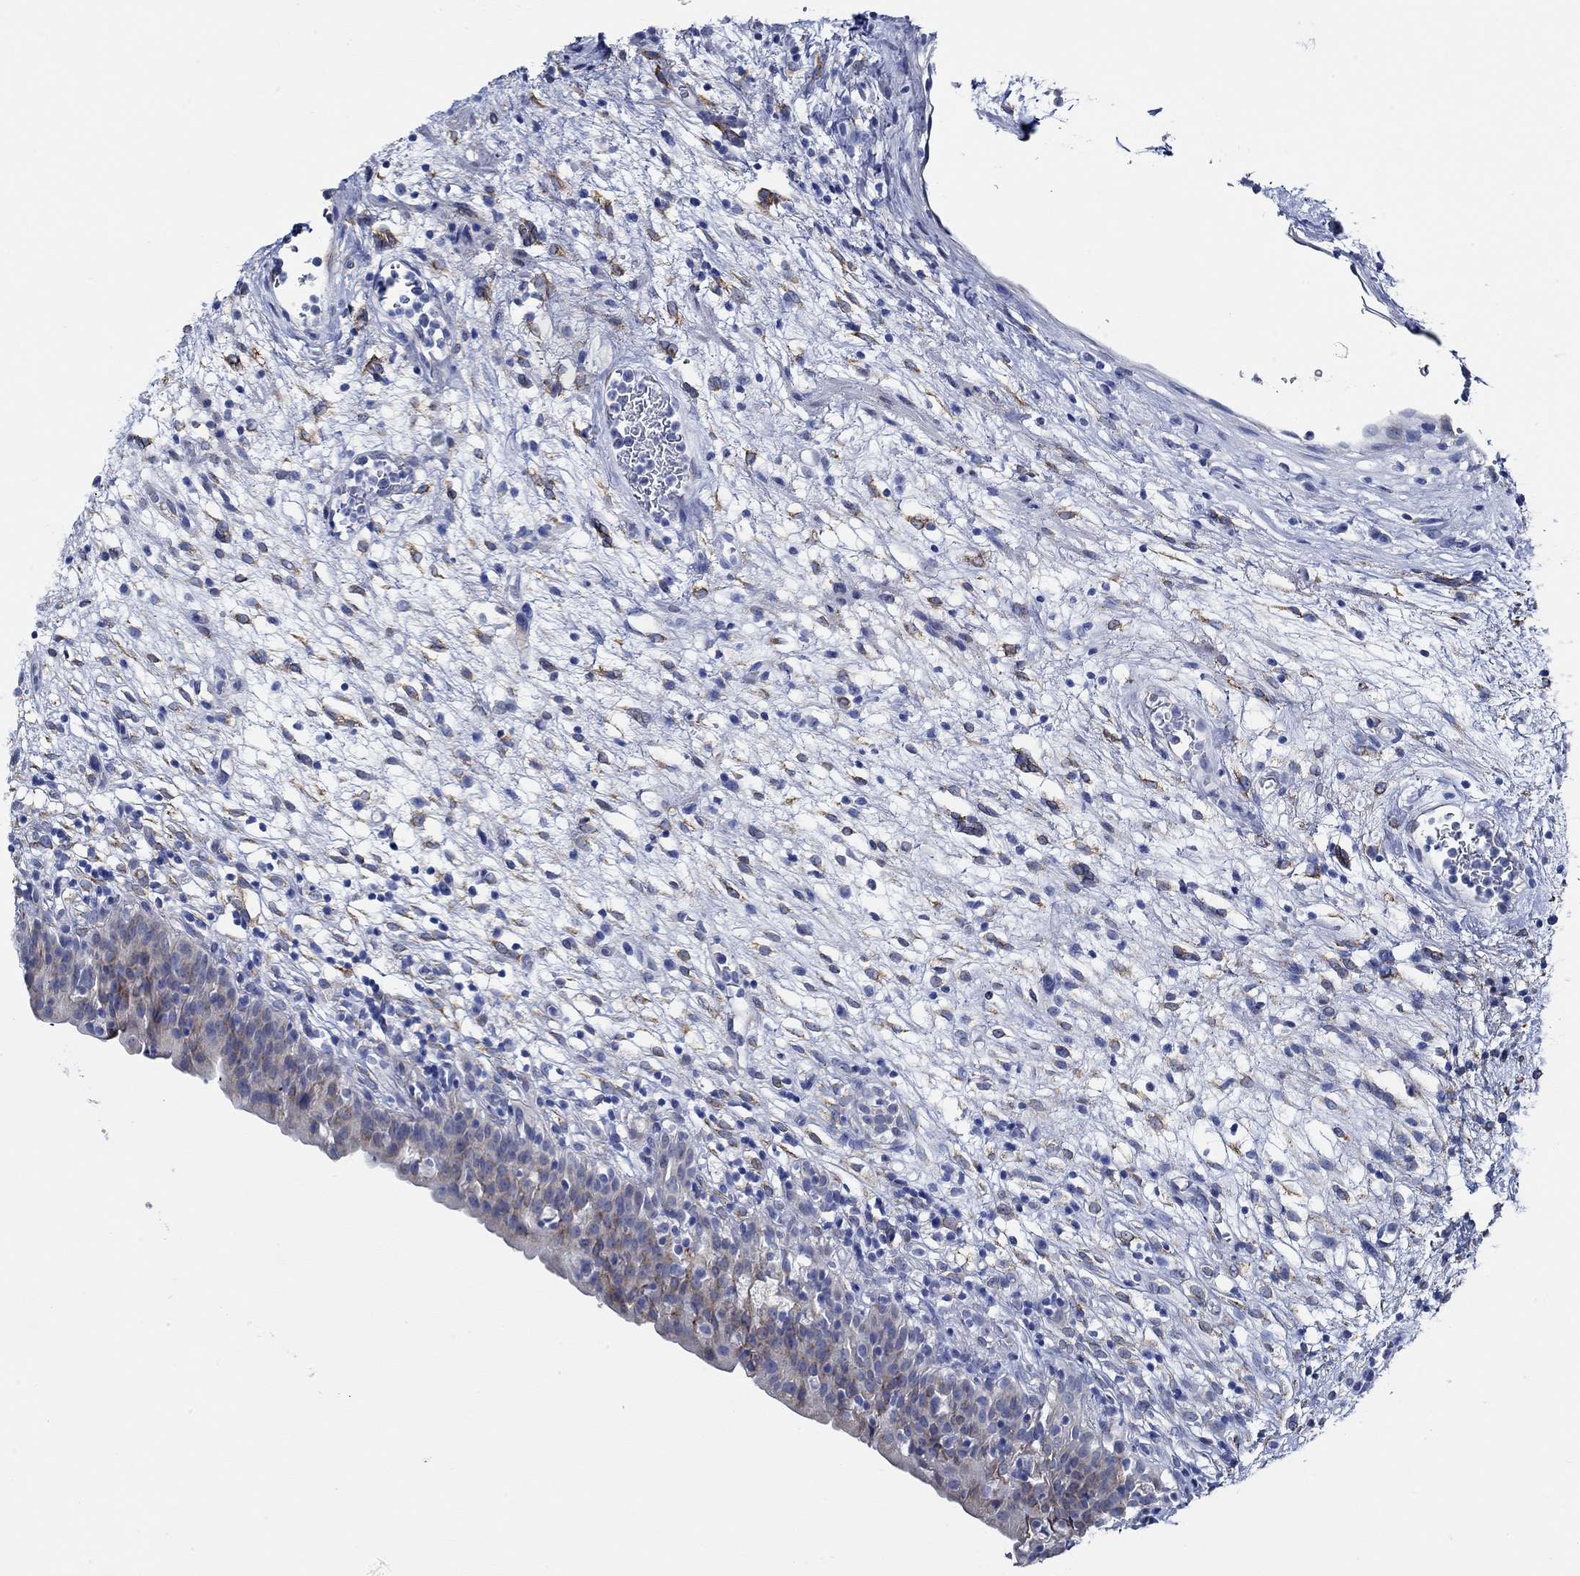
{"staining": {"intensity": "strong", "quantity": "25%-75%", "location": "cytoplasmic/membranous"}, "tissue": "urinary bladder", "cell_type": "Urothelial cells", "image_type": "normal", "snomed": [{"axis": "morphology", "description": "Normal tissue, NOS"}, {"axis": "topography", "description": "Urinary bladder"}], "caption": "Protein staining of benign urinary bladder reveals strong cytoplasmic/membranous positivity in about 25%-75% of urothelial cells. Using DAB (3,3'-diaminobenzidine) (brown) and hematoxylin (blue) stains, captured at high magnification using brightfield microscopy.", "gene": "HECW2", "patient": {"sex": "male", "age": 76}}